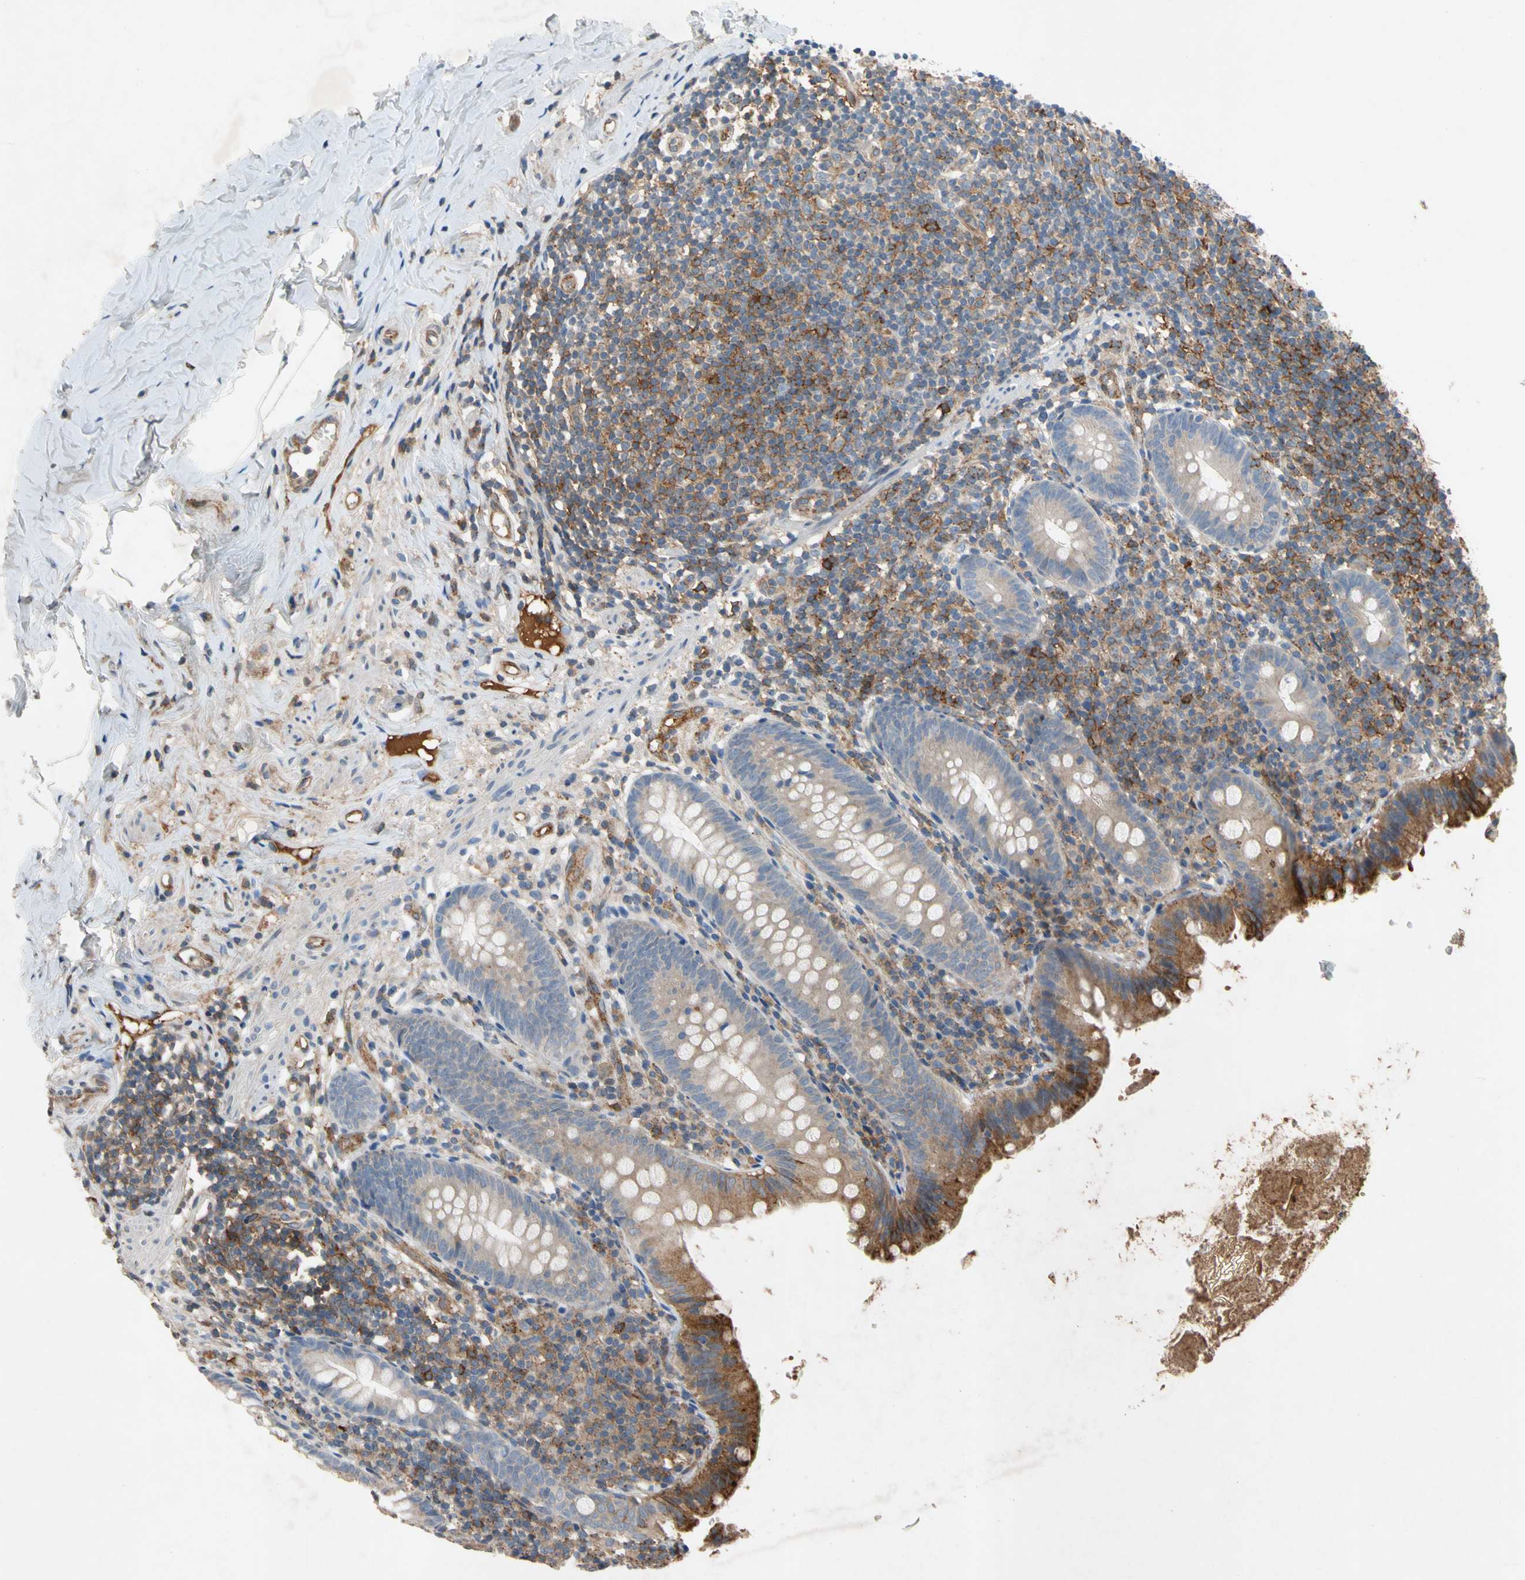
{"staining": {"intensity": "strong", "quantity": "<25%", "location": "cytoplasmic/membranous"}, "tissue": "appendix", "cell_type": "Glandular cells", "image_type": "normal", "snomed": [{"axis": "morphology", "description": "Normal tissue, NOS"}, {"axis": "topography", "description": "Appendix"}], "caption": "An image showing strong cytoplasmic/membranous staining in approximately <25% of glandular cells in normal appendix, as visualized by brown immunohistochemical staining.", "gene": "NDFIP2", "patient": {"sex": "male", "age": 52}}